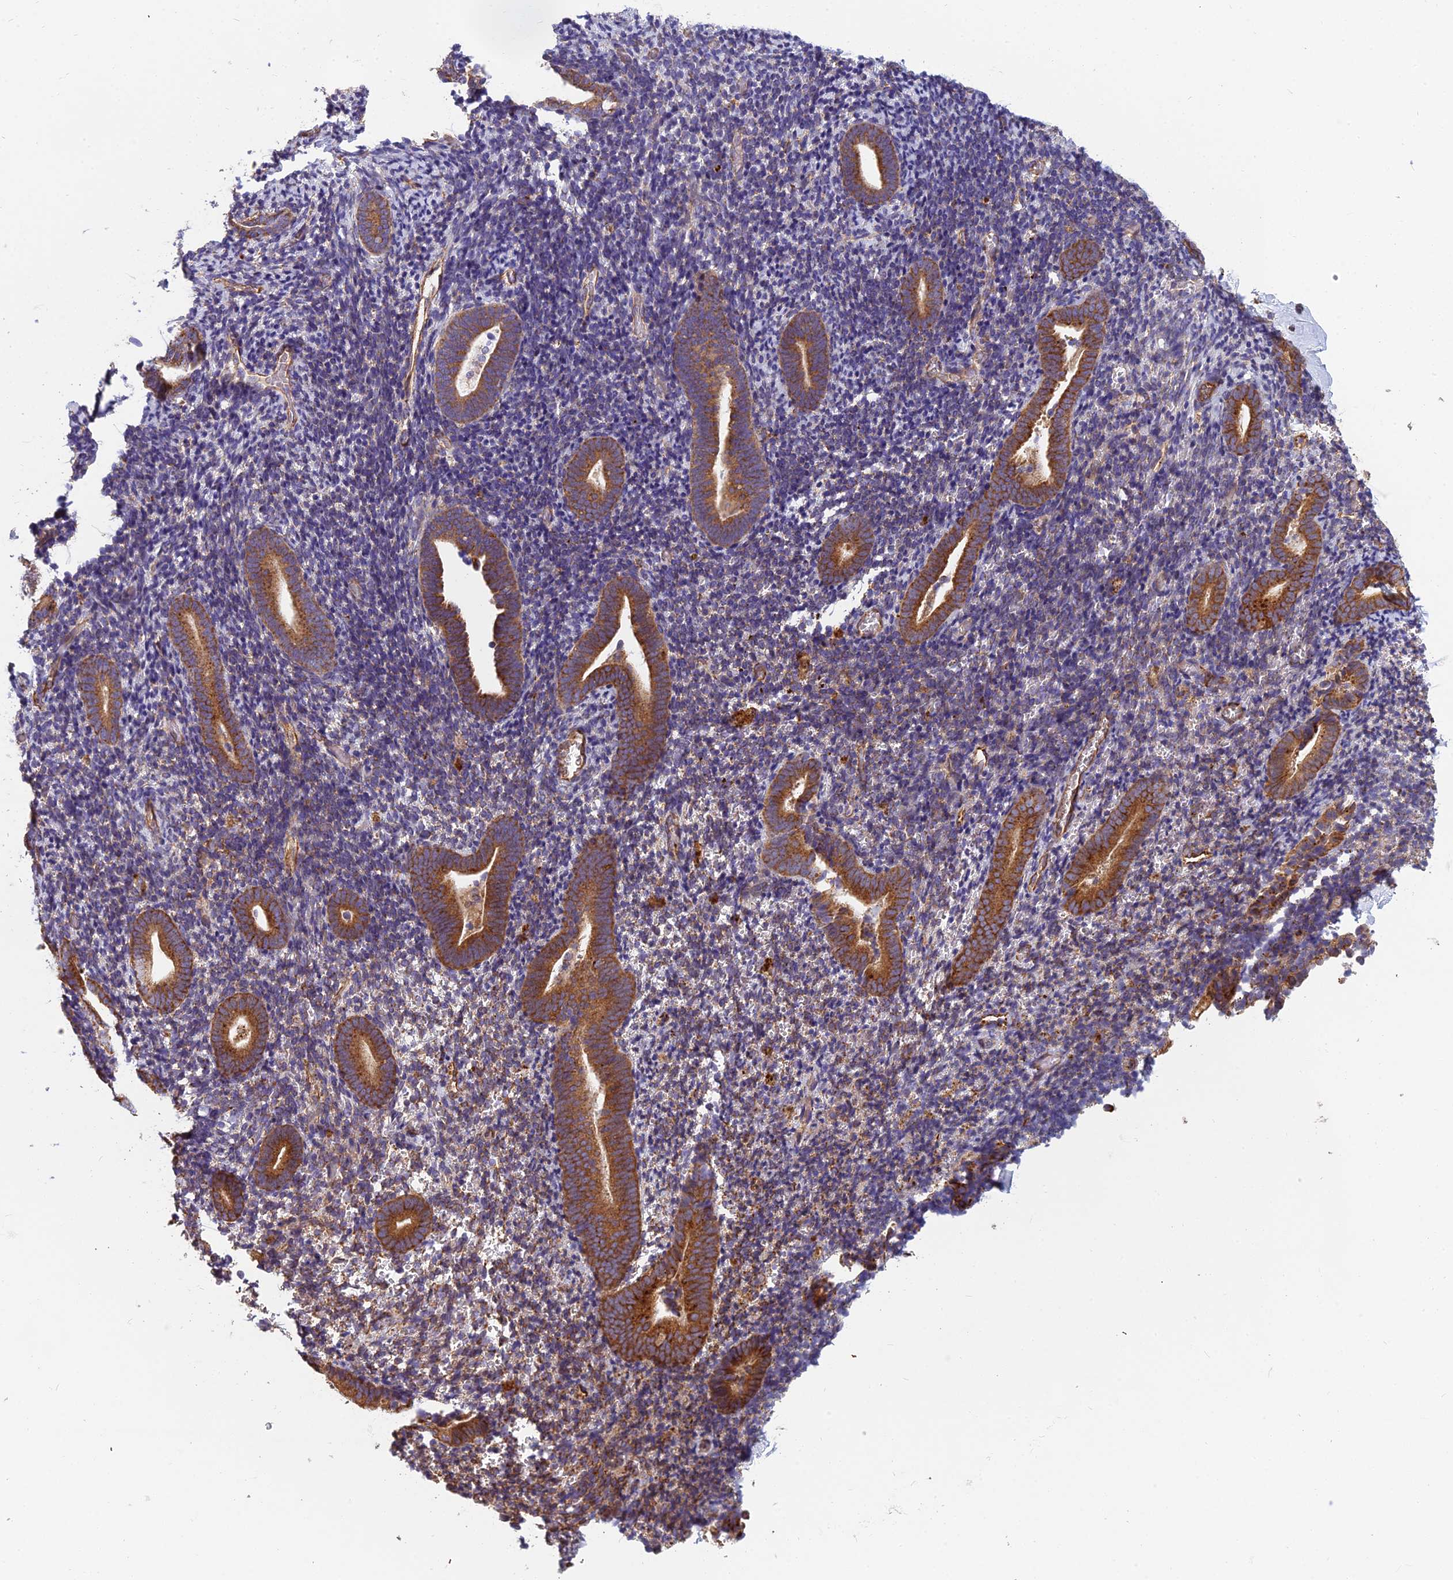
{"staining": {"intensity": "moderate", "quantity": "<25%", "location": "cytoplasmic/membranous"}, "tissue": "endometrium", "cell_type": "Cells in endometrial stroma", "image_type": "normal", "snomed": [{"axis": "morphology", "description": "Normal tissue, NOS"}, {"axis": "topography", "description": "Endometrium"}], "caption": "Immunohistochemistry of unremarkable endometrium shows low levels of moderate cytoplasmic/membranous staining in approximately <25% of cells in endometrial stroma.", "gene": "SPDL1", "patient": {"sex": "female", "age": 51}}